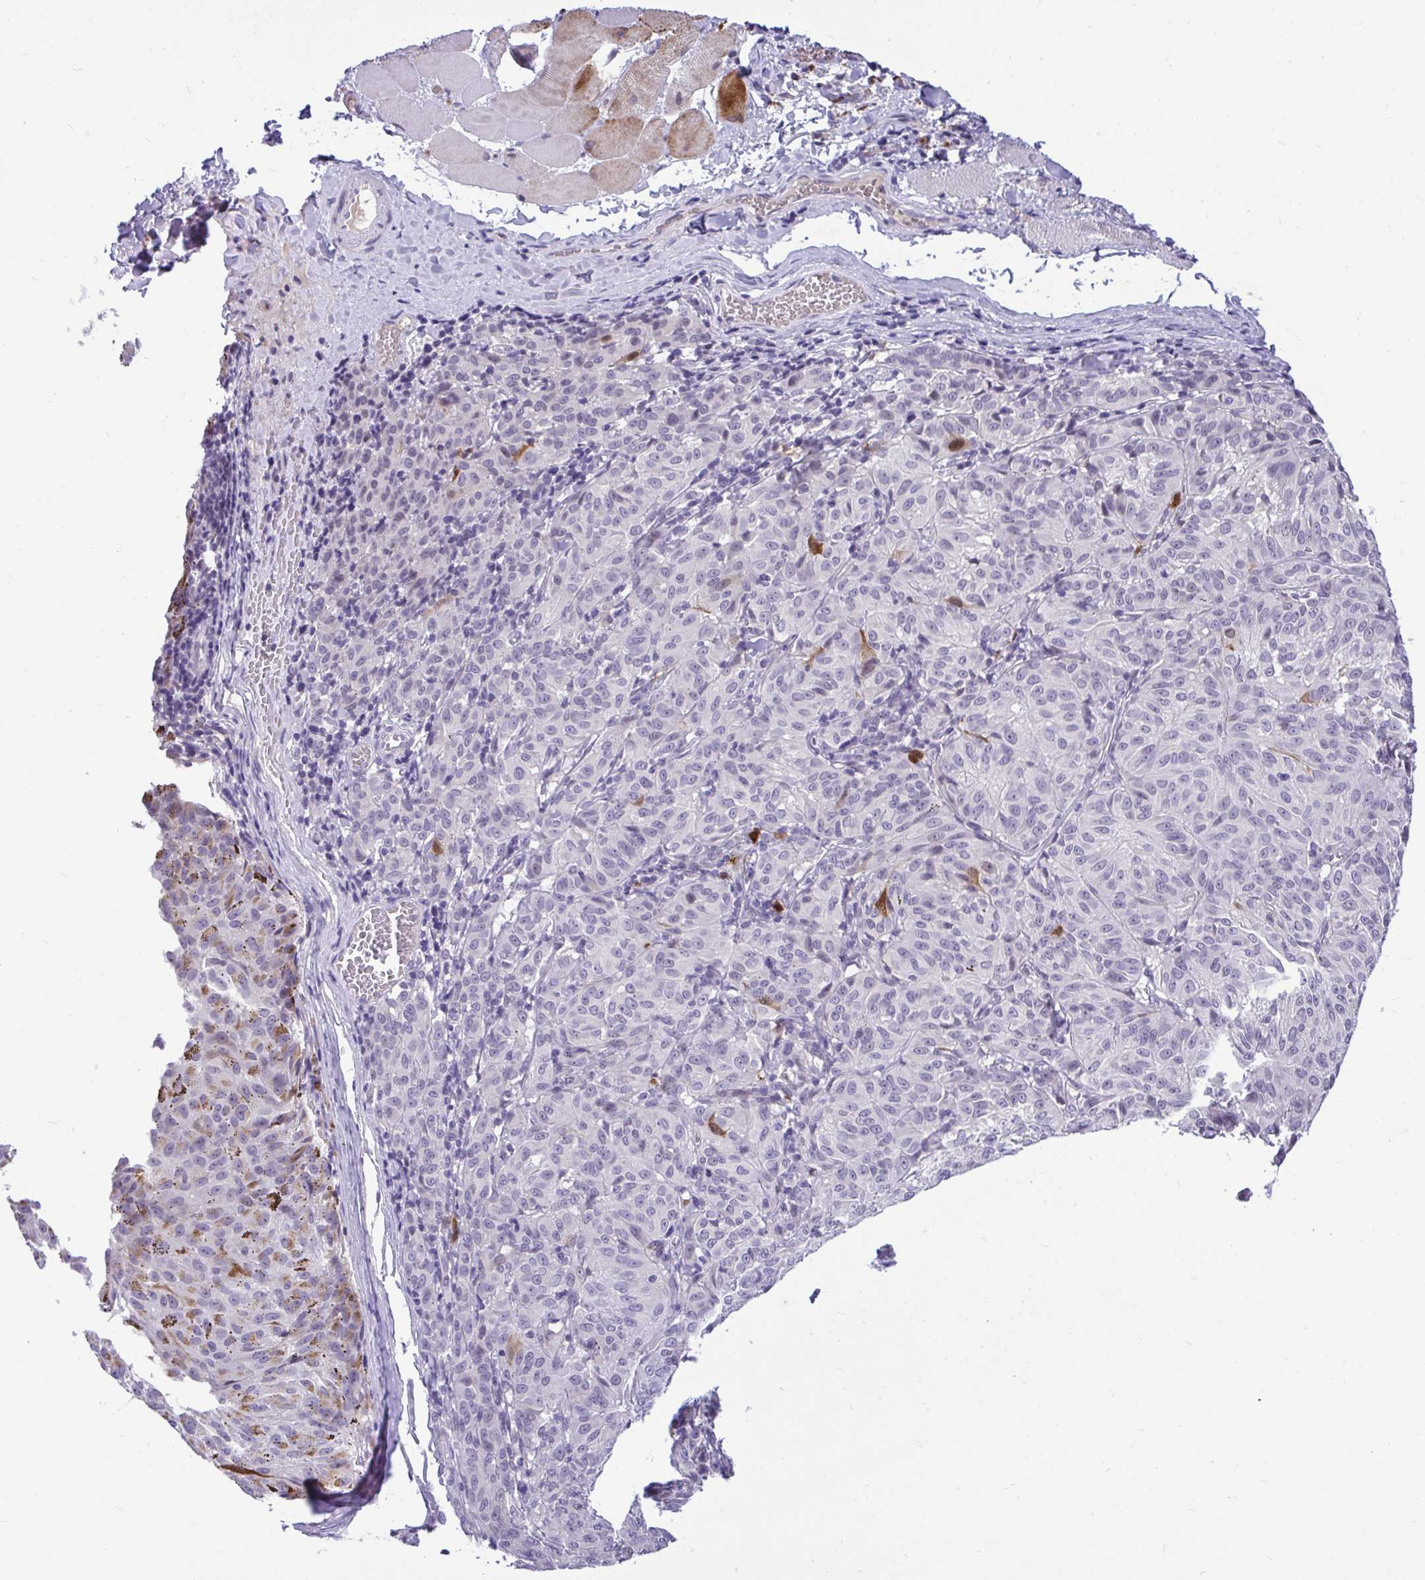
{"staining": {"intensity": "negative", "quantity": "none", "location": "none"}, "tissue": "melanoma", "cell_type": "Tumor cells", "image_type": "cancer", "snomed": [{"axis": "morphology", "description": "Malignant melanoma, NOS"}, {"axis": "topography", "description": "Skin"}], "caption": "High magnification brightfield microscopy of melanoma stained with DAB (3,3'-diaminobenzidine) (brown) and counterstained with hematoxylin (blue): tumor cells show no significant positivity. (Immunohistochemistry, brightfield microscopy, high magnification).", "gene": "CDC20", "patient": {"sex": "female", "age": 72}}